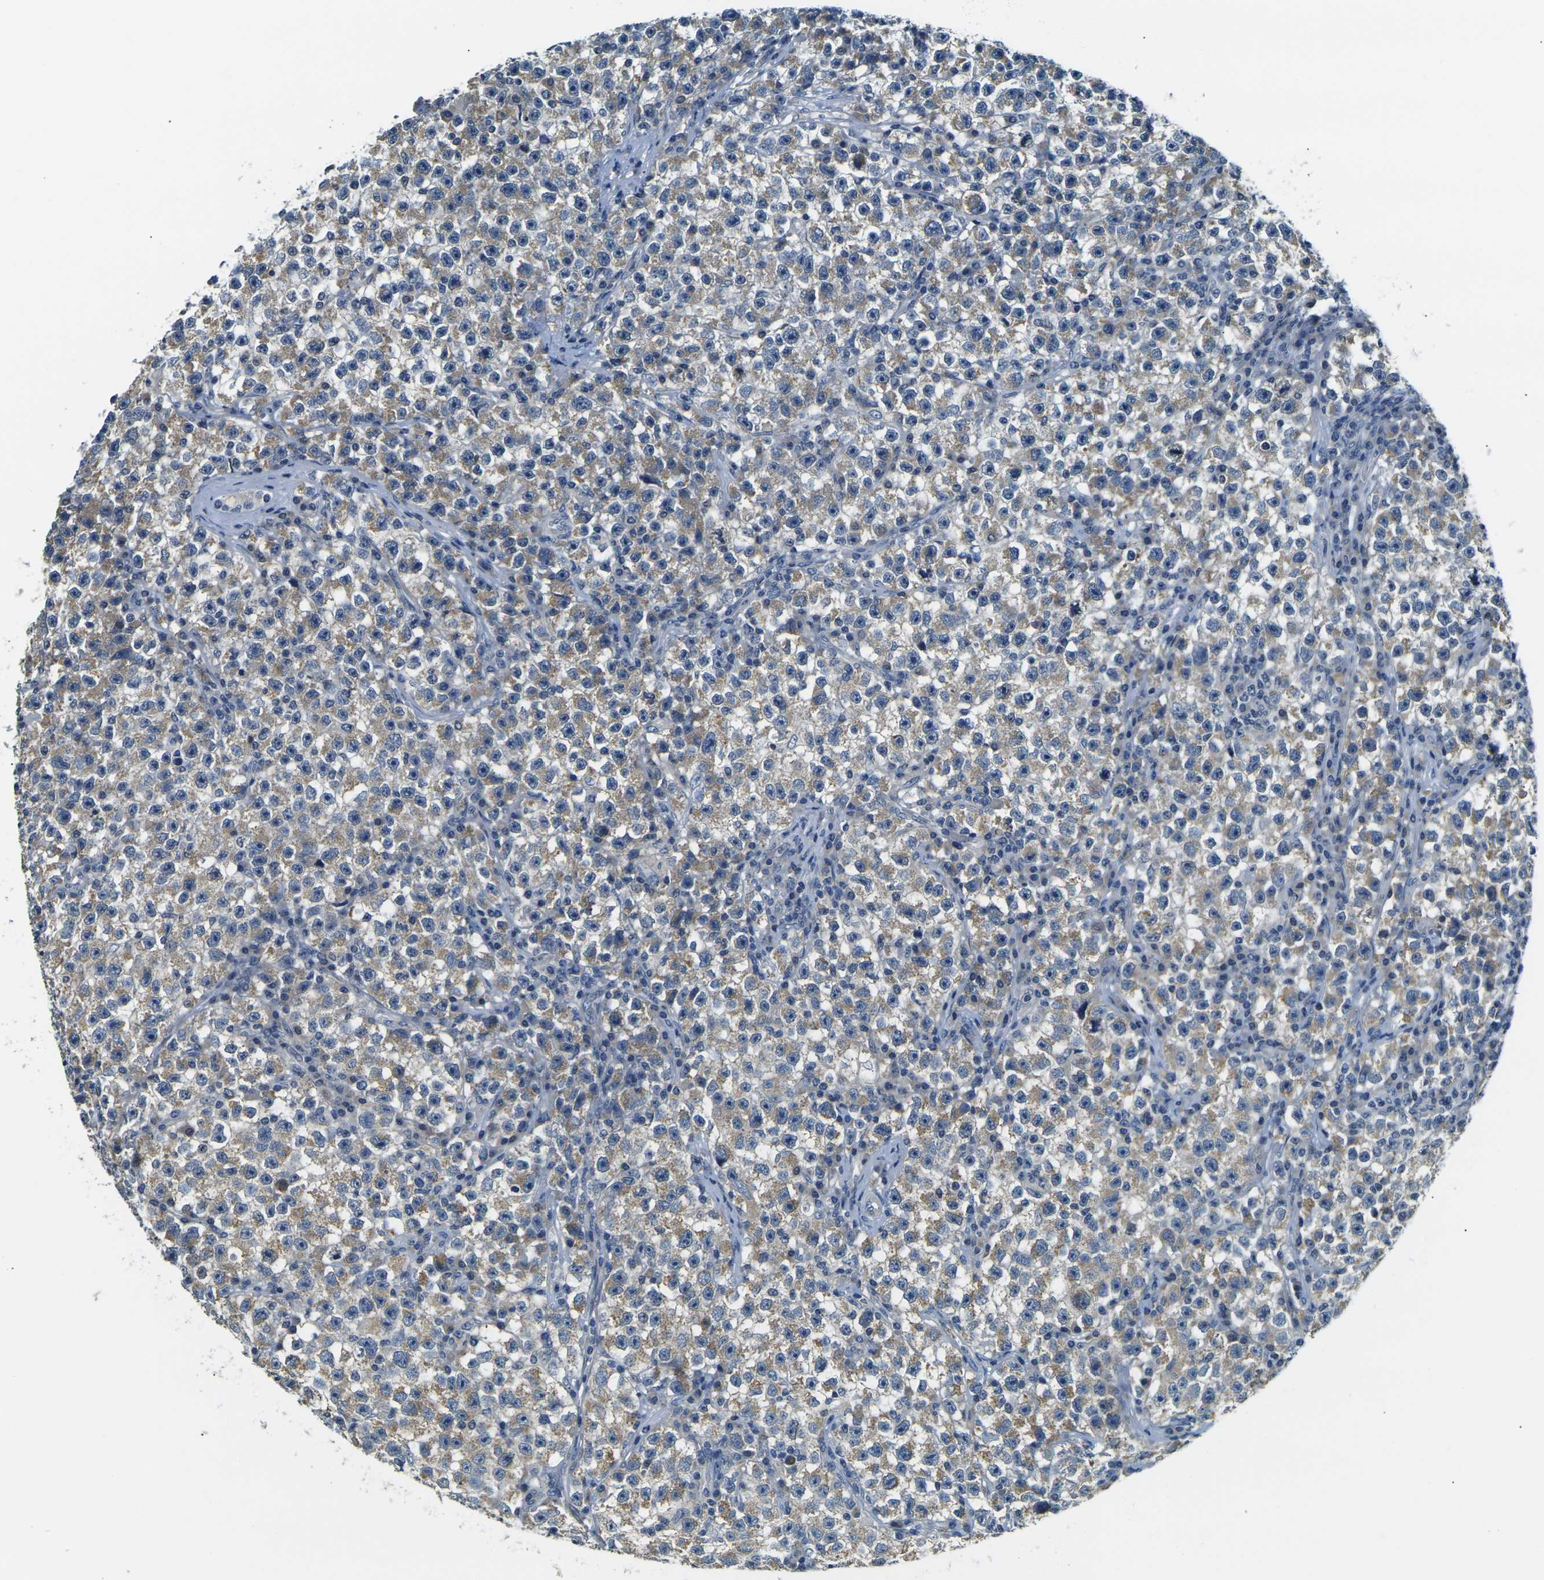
{"staining": {"intensity": "weak", "quantity": ">75%", "location": "cytoplasmic/membranous"}, "tissue": "testis cancer", "cell_type": "Tumor cells", "image_type": "cancer", "snomed": [{"axis": "morphology", "description": "Seminoma, NOS"}, {"axis": "topography", "description": "Testis"}], "caption": "Brown immunohistochemical staining in human testis seminoma demonstrates weak cytoplasmic/membranous positivity in approximately >75% of tumor cells.", "gene": "SHISAL2B", "patient": {"sex": "male", "age": 22}}